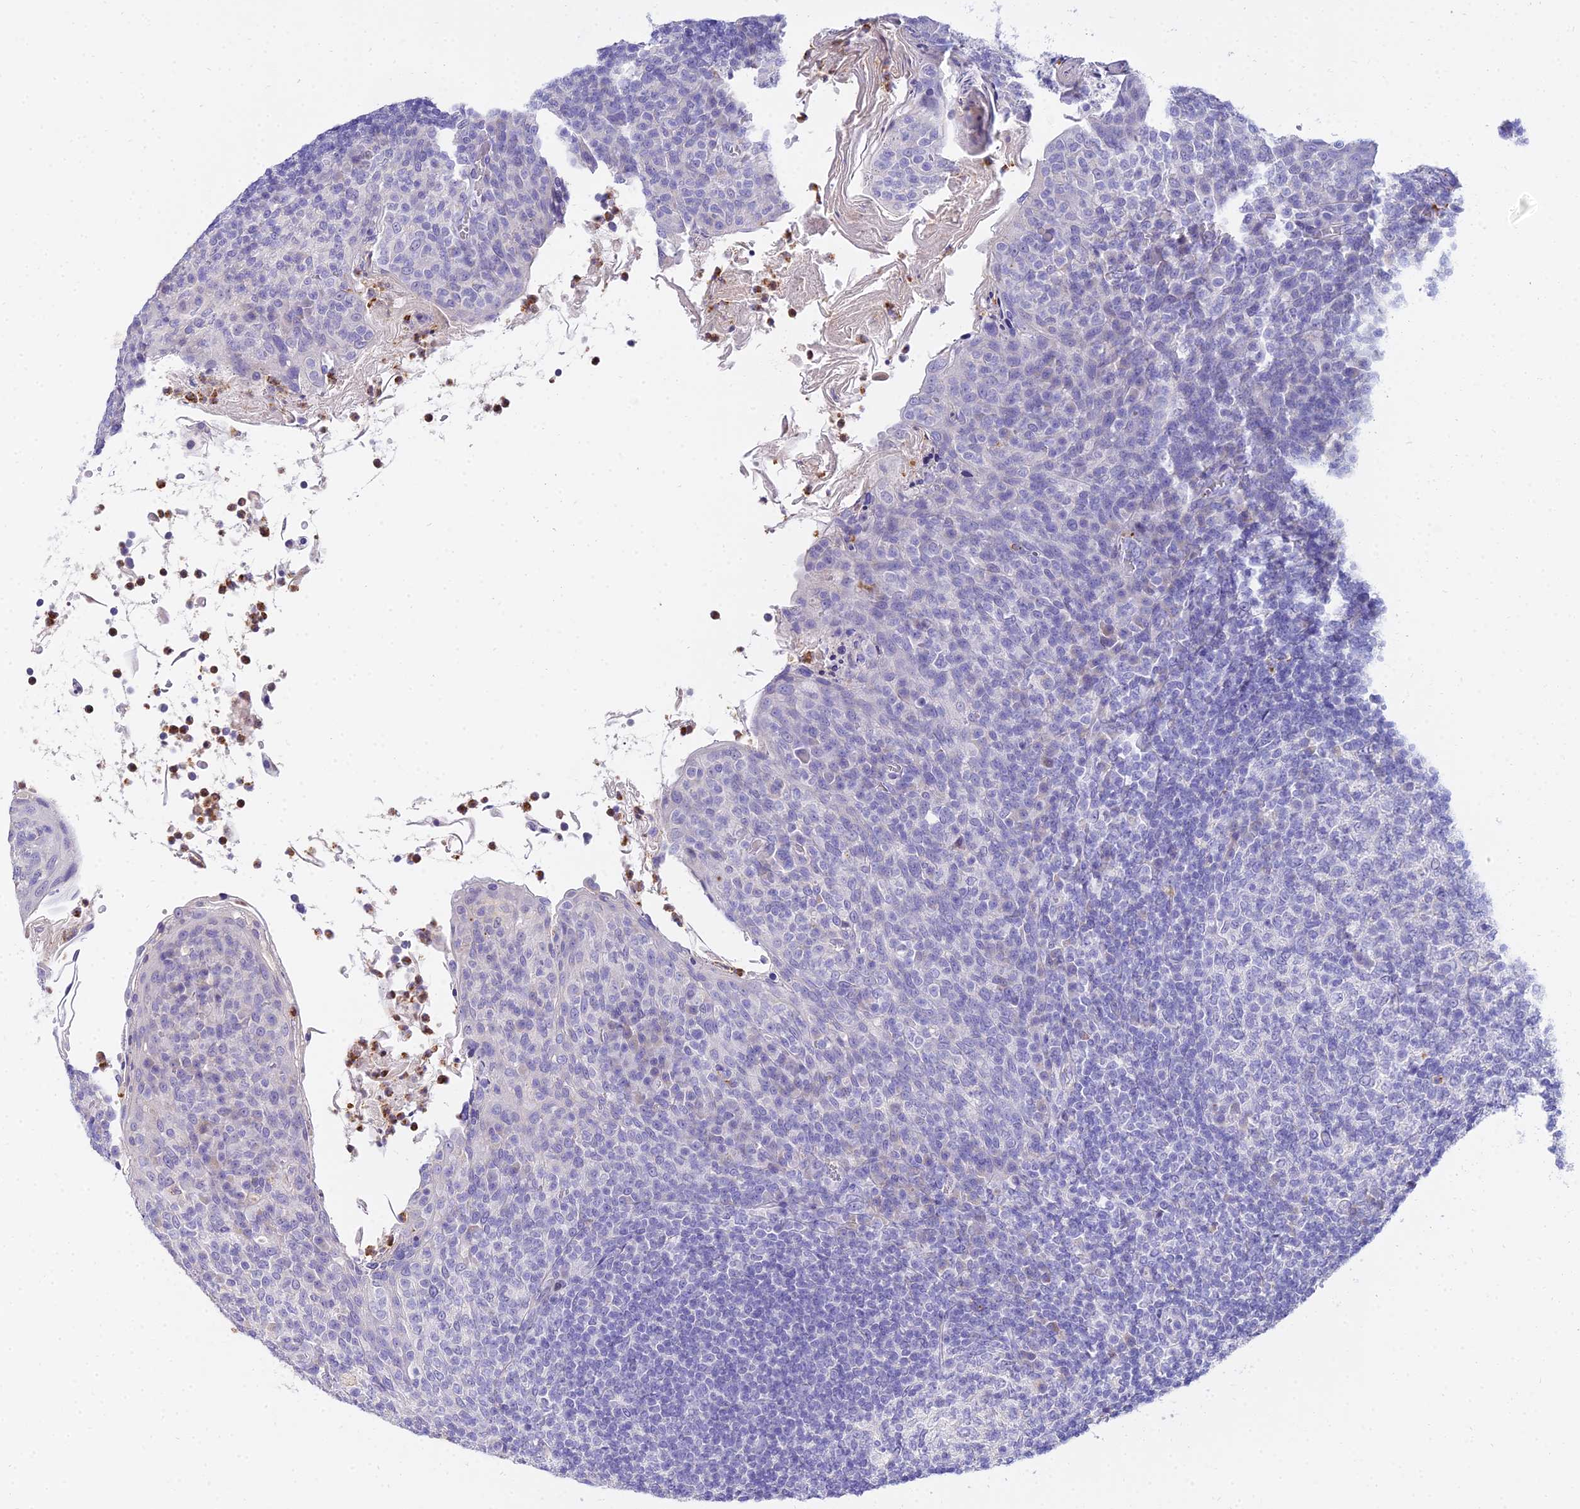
{"staining": {"intensity": "negative", "quantity": "none", "location": "none"}, "tissue": "tonsil", "cell_type": "Germinal center cells", "image_type": "normal", "snomed": [{"axis": "morphology", "description": "Normal tissue, NOS"}, {"axis": "topography", "description": "Tonsil"}], "caption": "There is no significant staining in germinal center cells of tonsil. (Immunohistochemistry, brightfield microscopy, high magnification).", "gene": "VWC2L", "patient": {"sex": "female", "age": 10}}